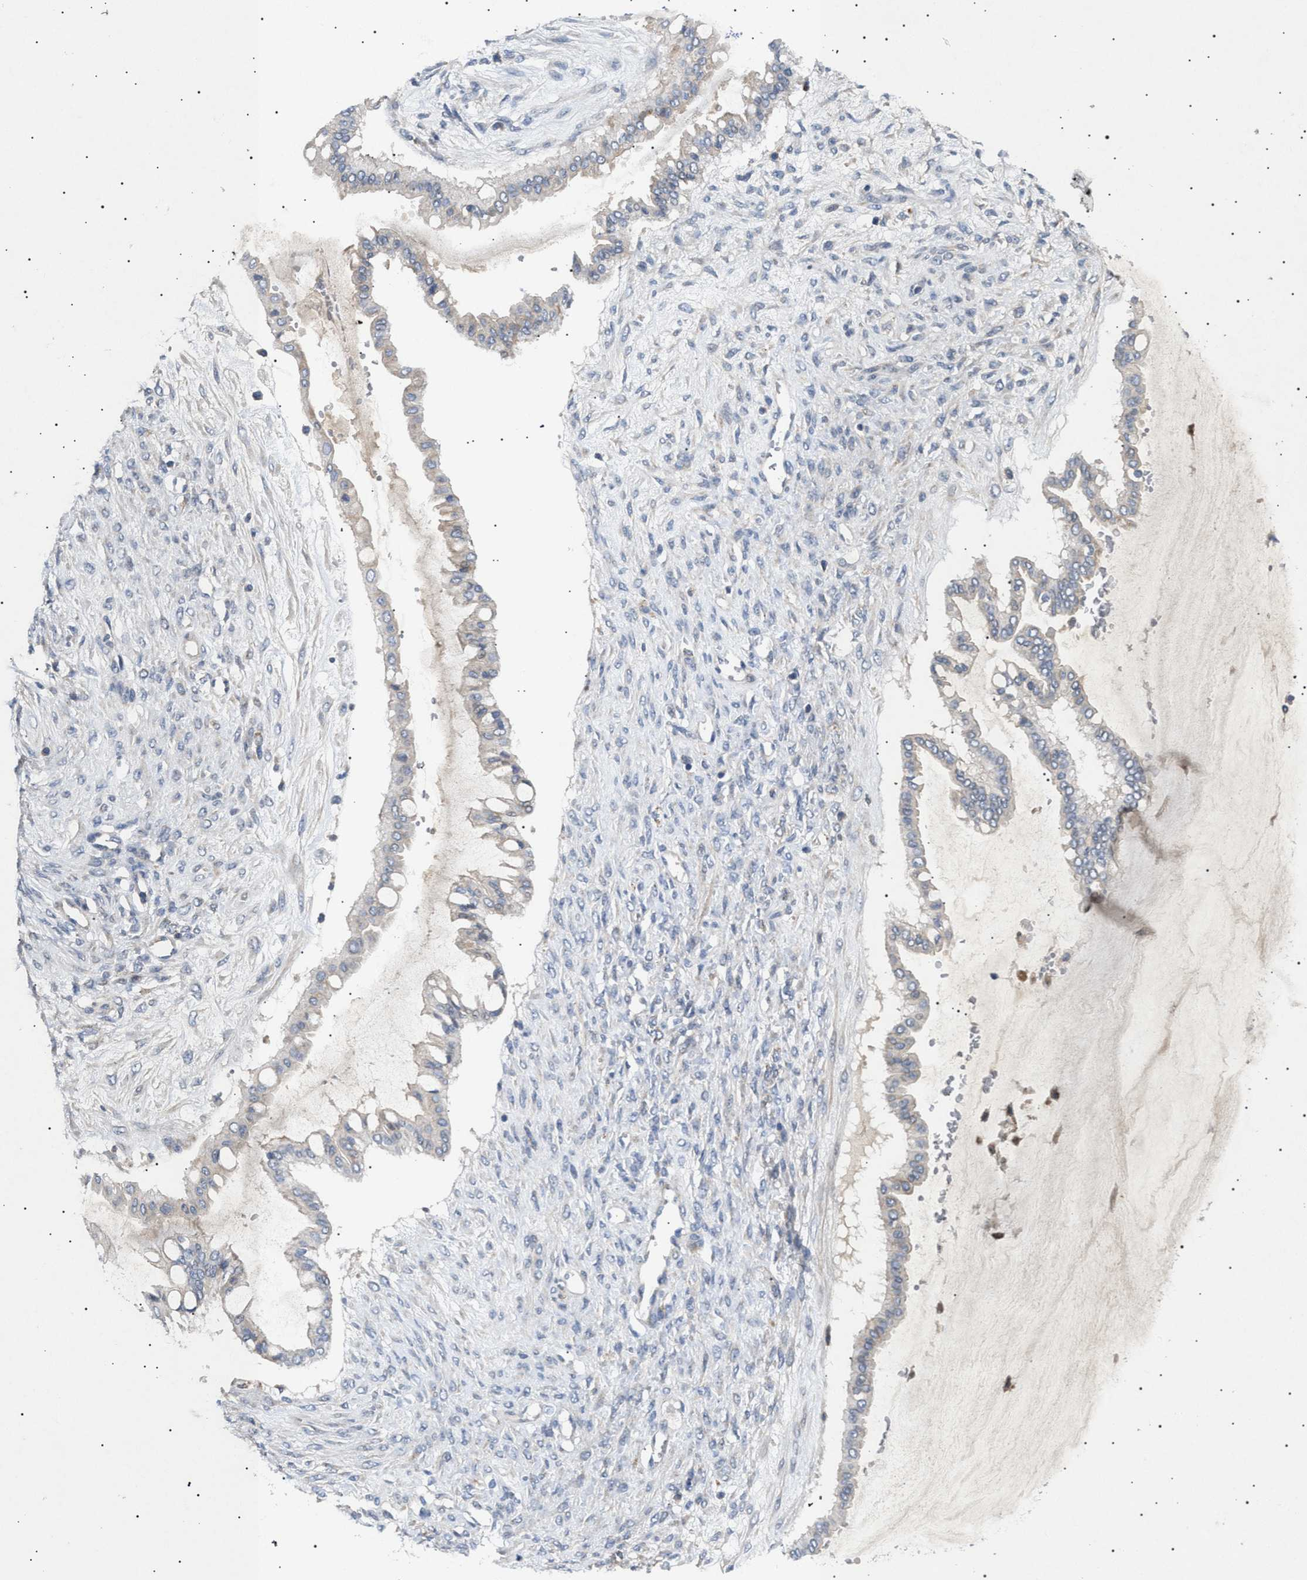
{"staining": {"intensity": "negative", "quantity": "none", "location": "none"}, "tissue": "ovarian cancer", "cell_type": "Tumor cells", "image_type": "cancer", "snomed": [{"axis": "morphology", "description": "Cystadenocarcinoma, mucinous, NOS"}, {"axis": "topography", "description": "Ovary"}], "caption": "Human ovarian cancer (mucinous cystadenocarcinoma) stained for a protein using immunohistochemistry reveals no expression in tumor cells.", "gene": "SIRT5", "patient": {"sex": "female", "age": 73}}